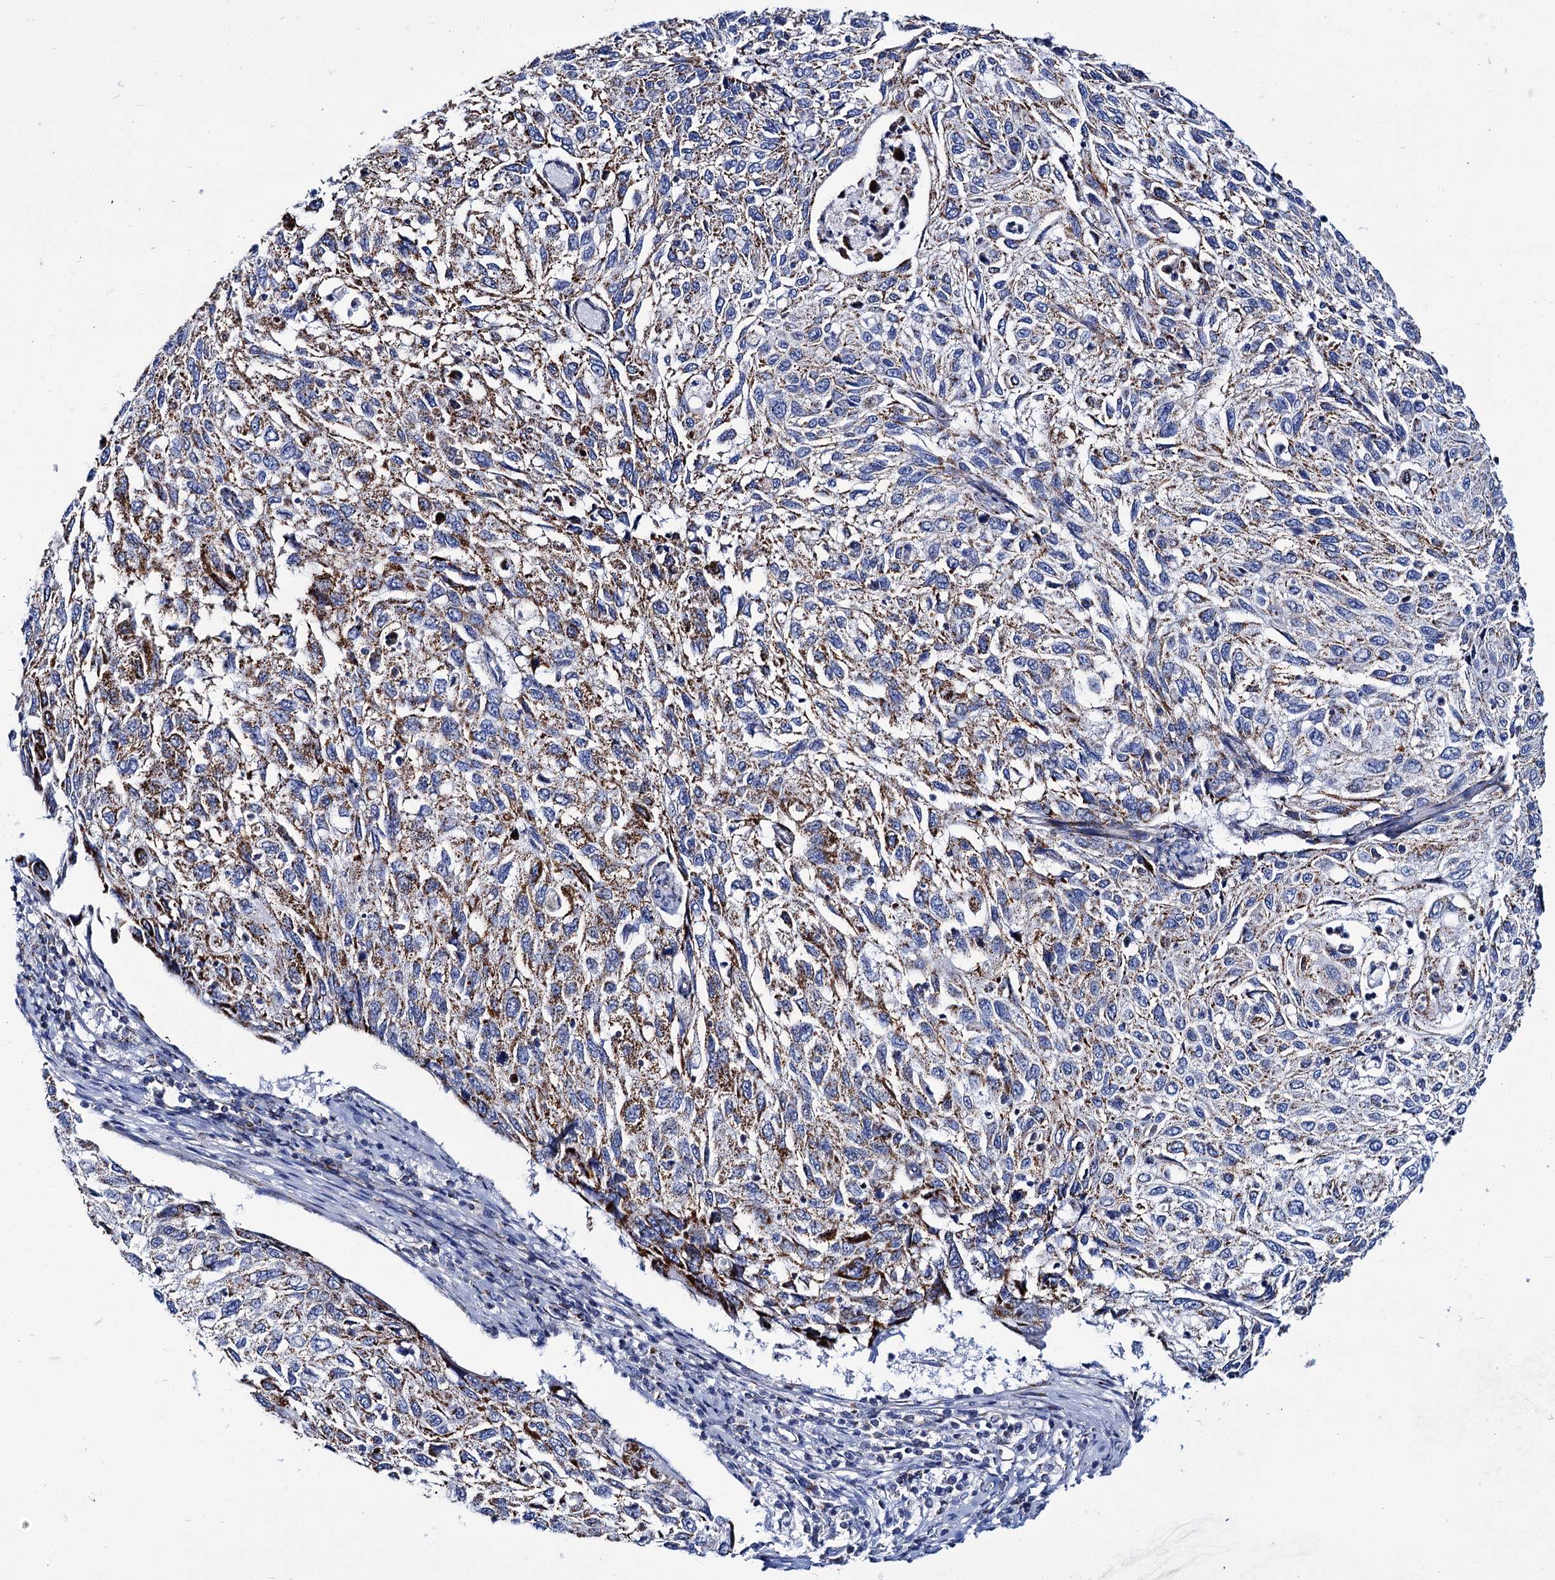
{"staining": {"intensity": "moderate", "quantity": ">75%", "location": "cytoplasmic/membranous"}, "tissue": "cervical cancer", "cell_type": "Tumor cells", "image_type": "cancer", "snomed": [{"axis": "morphology", "description": "Squamous cell carcinoma, NOS"}, {"axis": "topography", "description": "Cervix"}], "caption": "This micrograph demonstrates immunohistochemistry staining of cervical cancer, with medium moderate cytoplasmic/membranous expression in about >75% of tumor cells.", "gene": "UBASH3B", "patient": {"sex": "female", "age": 70}}